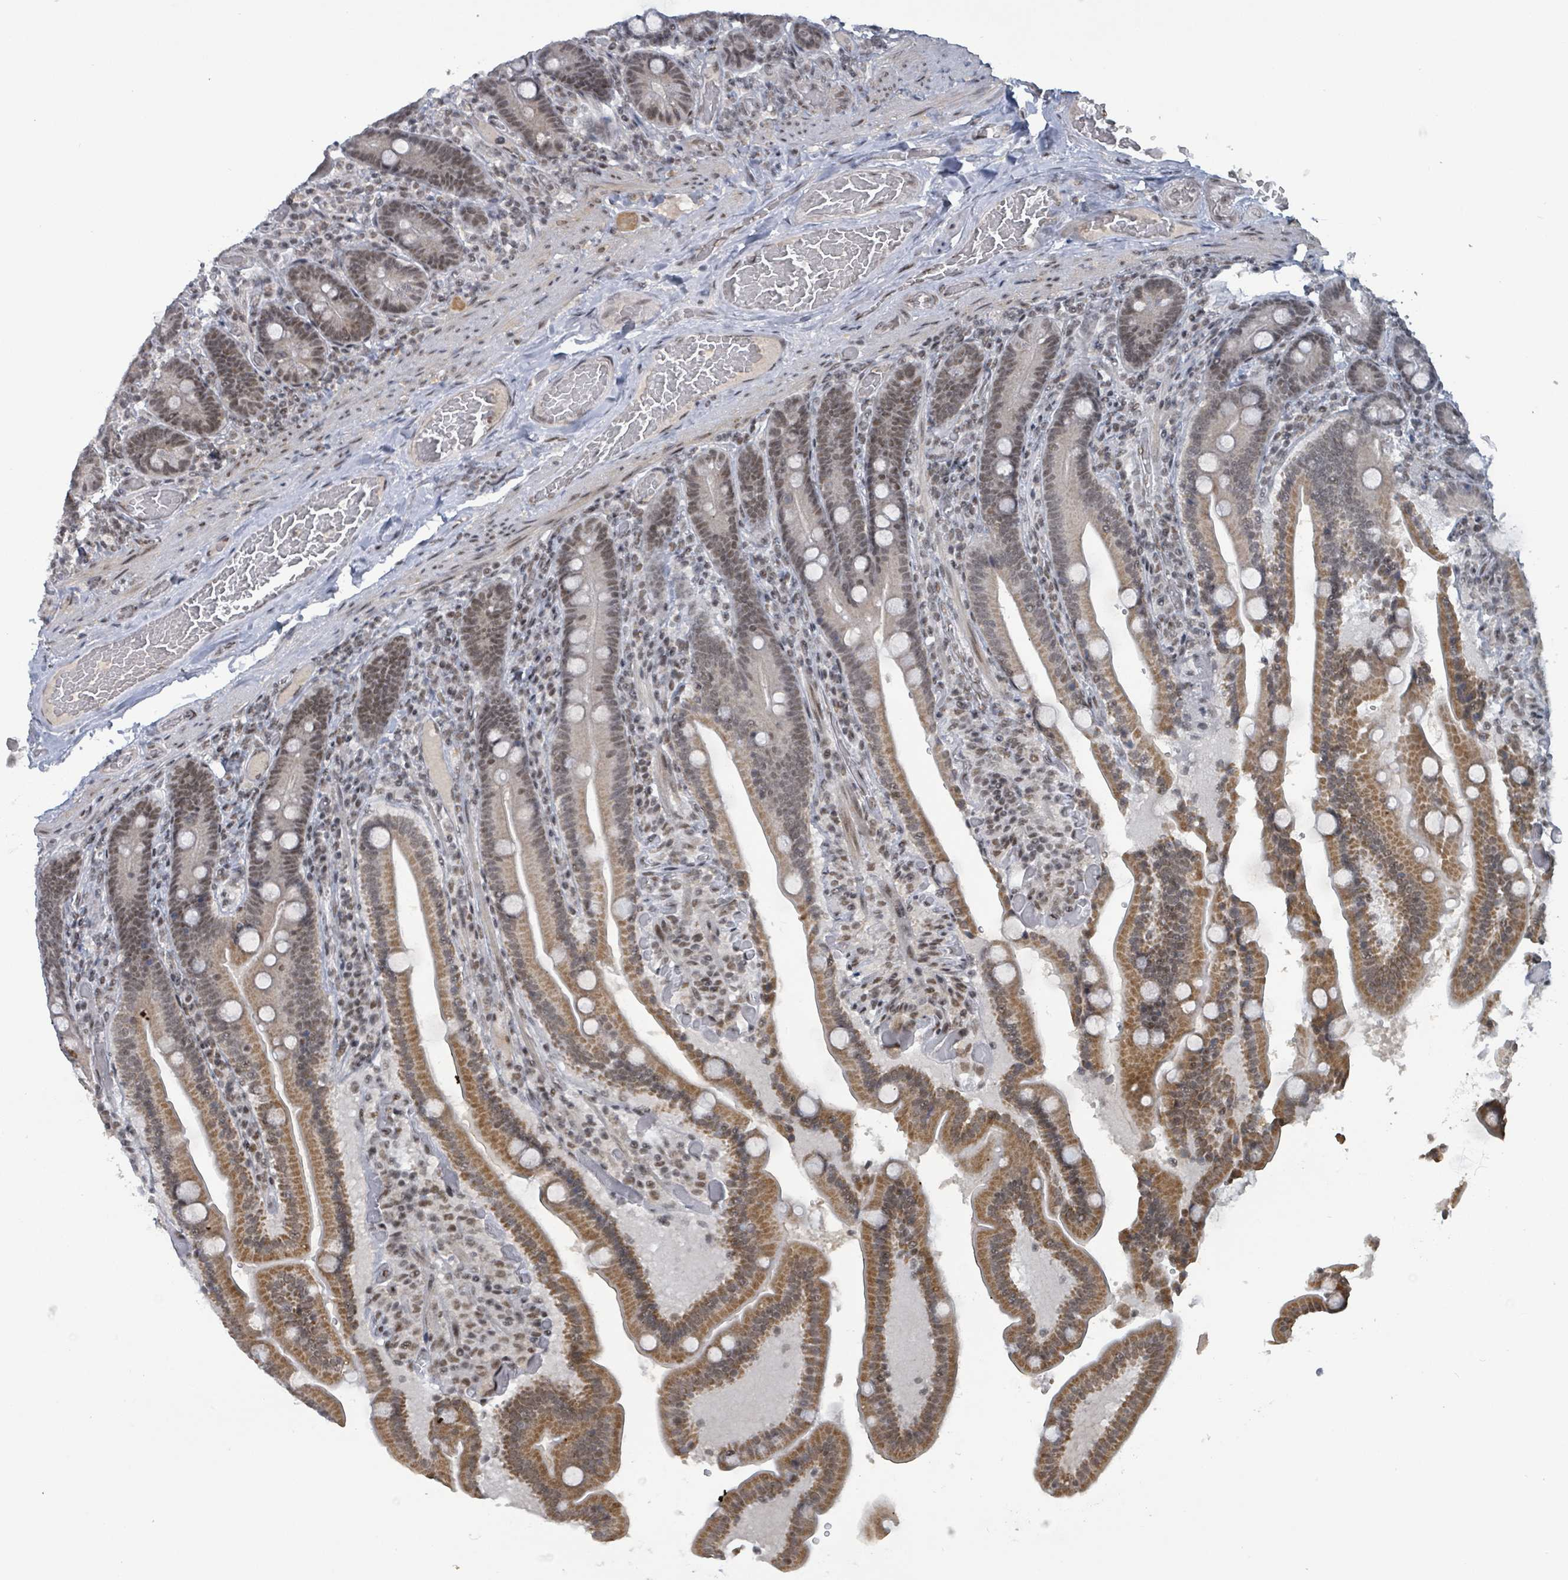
{"staining": {"intensity": "moderate", "quantity": ">75%", "location": "cytoplasmic/membranous,nuclear"}, "tissue": "duodenum", "cell_type": "Glandular cells", "image_type": "normal", "snomed": [{"axis": "morphology", "description": "Normal tissue, NOS"}, {"axis": "topography", "description": "Duodenum"}], "caption": "Protein expression by immunohistochemistry (IHC) reveals moderate cytoplasmic/membranous,nuclear positivity in about >75% of glandular cells in unremarkable duodenum.", "gene": "BANP", "patient": {"sex": "female", "age": 62}}